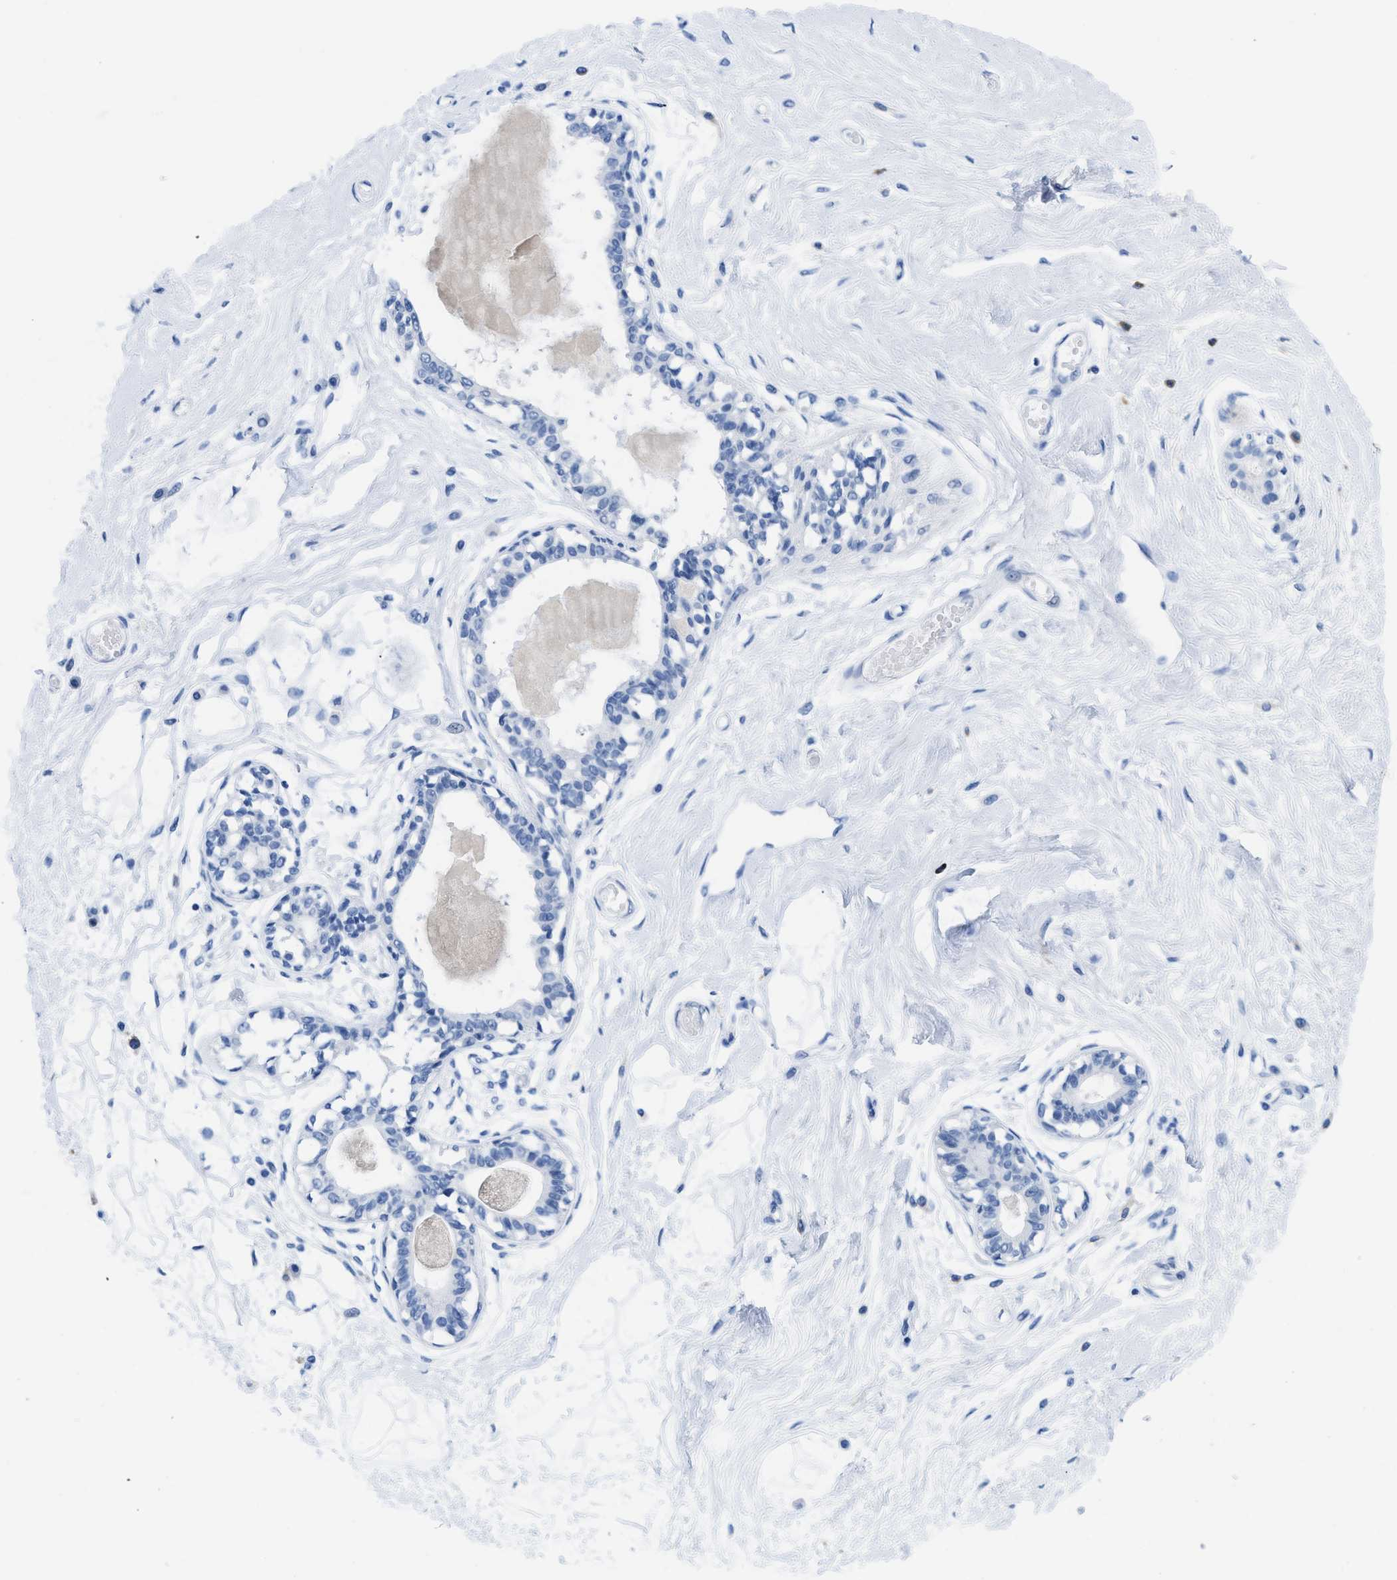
{"staining": {"intensity": "negative", "quantity": "none", "location": "none"}, "tissue": "breast", "cell_type": "Adipocytes", "image_type": "normal", "snomed": [{"axis": "morphology", "description": "Normal tissue, NOS"}, {"axis": "topography", "description": "Breast"}], "caption": "This is an immunohistochemistry photomicrograph of normal breast. There is no staining in adipocytes.", "gene": "CR1", "patient": {"sex": "female", "age": 45}}